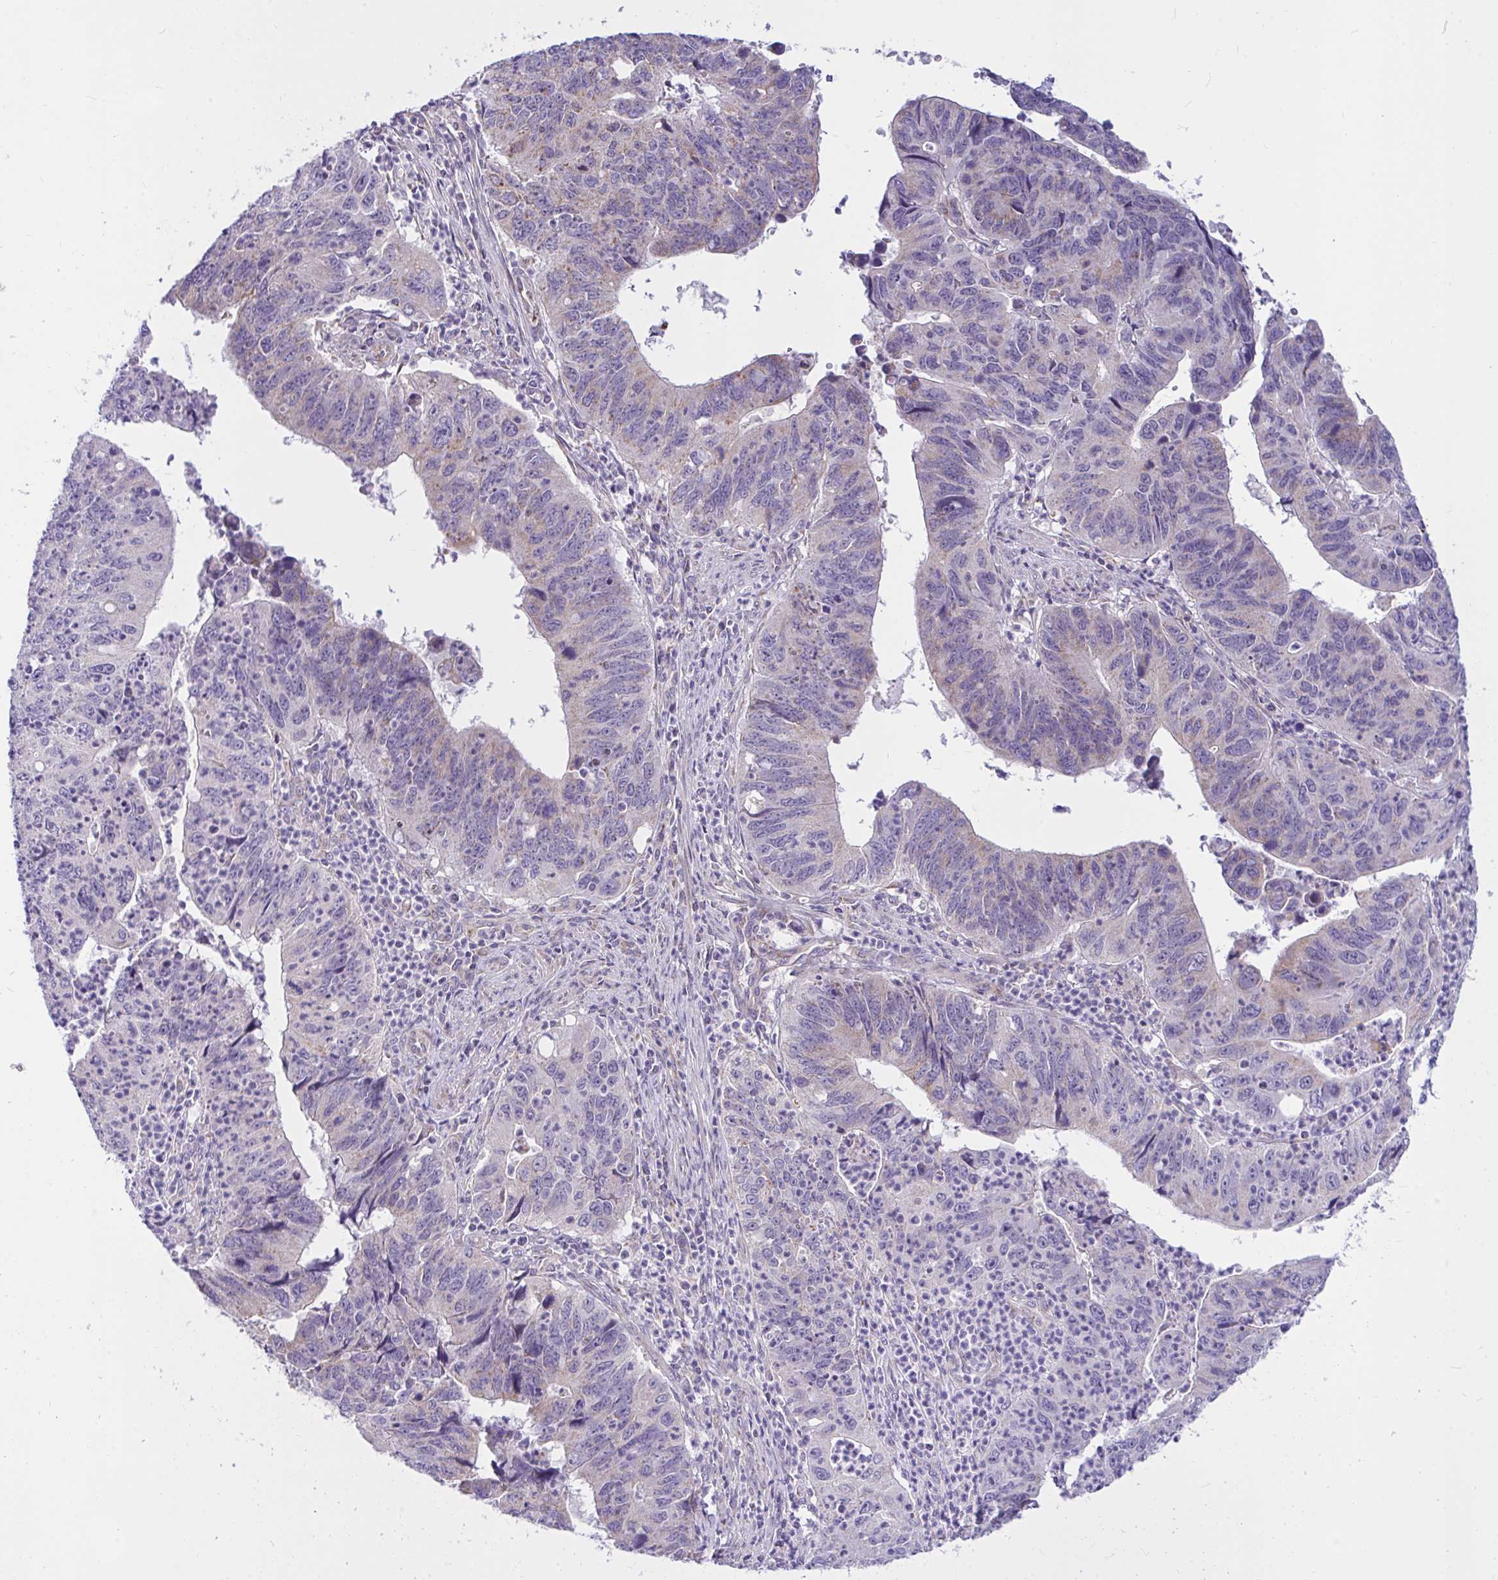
{"staining": {"intensity": "negative", "quantity": "none", "location": "none"}, "tissue": "stomach cancer", "cell_type": "Tumor cells", "image_type": "cancer", "snomed": [{"axis": "morphology", "description": "Adenocarcinoma, NOS"}, {"axis": "topography", "description": "Stomach"}], "caption": "Immunohistochemistry (IHC) of adenocarcinoma (stomach) demonstrates no positivity in tumor cells. The staining was performed using DAB (3,3'-diaminobenzidine) to visualize the protein expression in brown, while the nuclei were stained in blue with hematoxylin (Magnification: 20x).", "gene": "CEP63", "patient": {"sex": "male", "age": 59}}